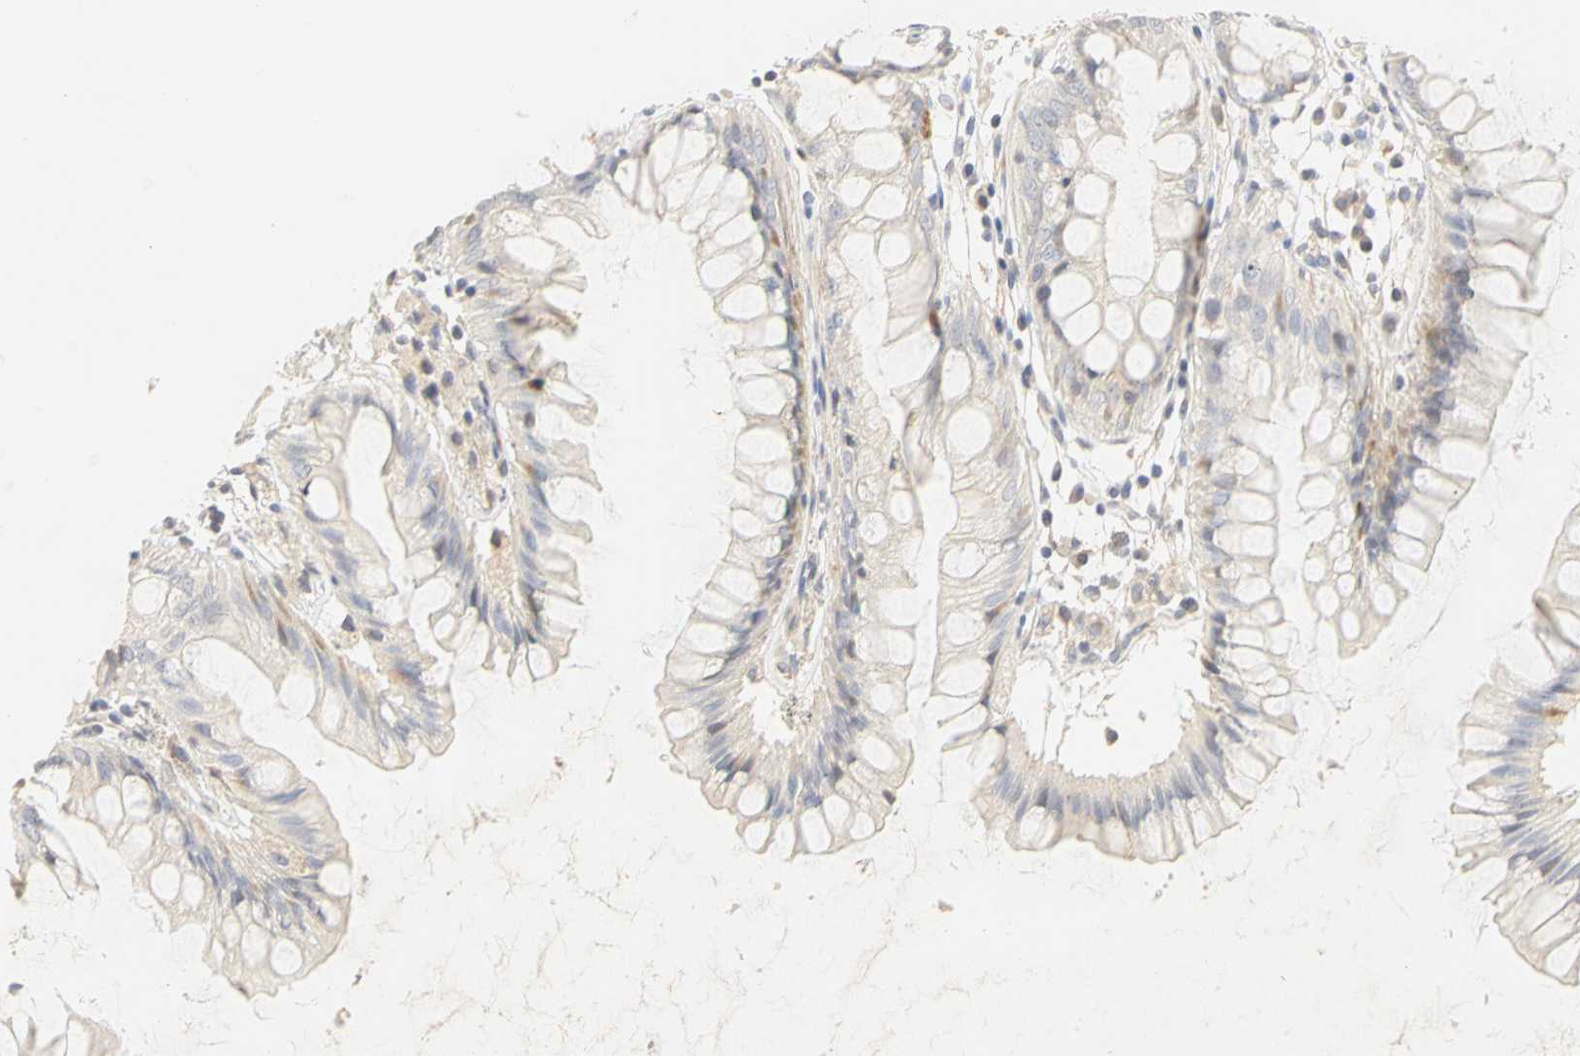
{"staining": {"intensity": "weak", "quantity": "<25%", "location": "cytoplasmic/membranous"}, "tissue": "rectum", "cell_type": "Glandular cells", "image_type": "normal", "snomed": [{"axis": "morphology", "description": "Normal tissue, NOS"}, {"axis": "morphology", "description": "Adenocarcinoma, NOS"}, {"axis": "topography", "description": "Rectum"}], "caption": "This is a micrograph of IHC staining of benign rectum, which shows no expression in glandular cells.", "gene": "GNRH2", "patient": {"sex": "female", "age": 65}}